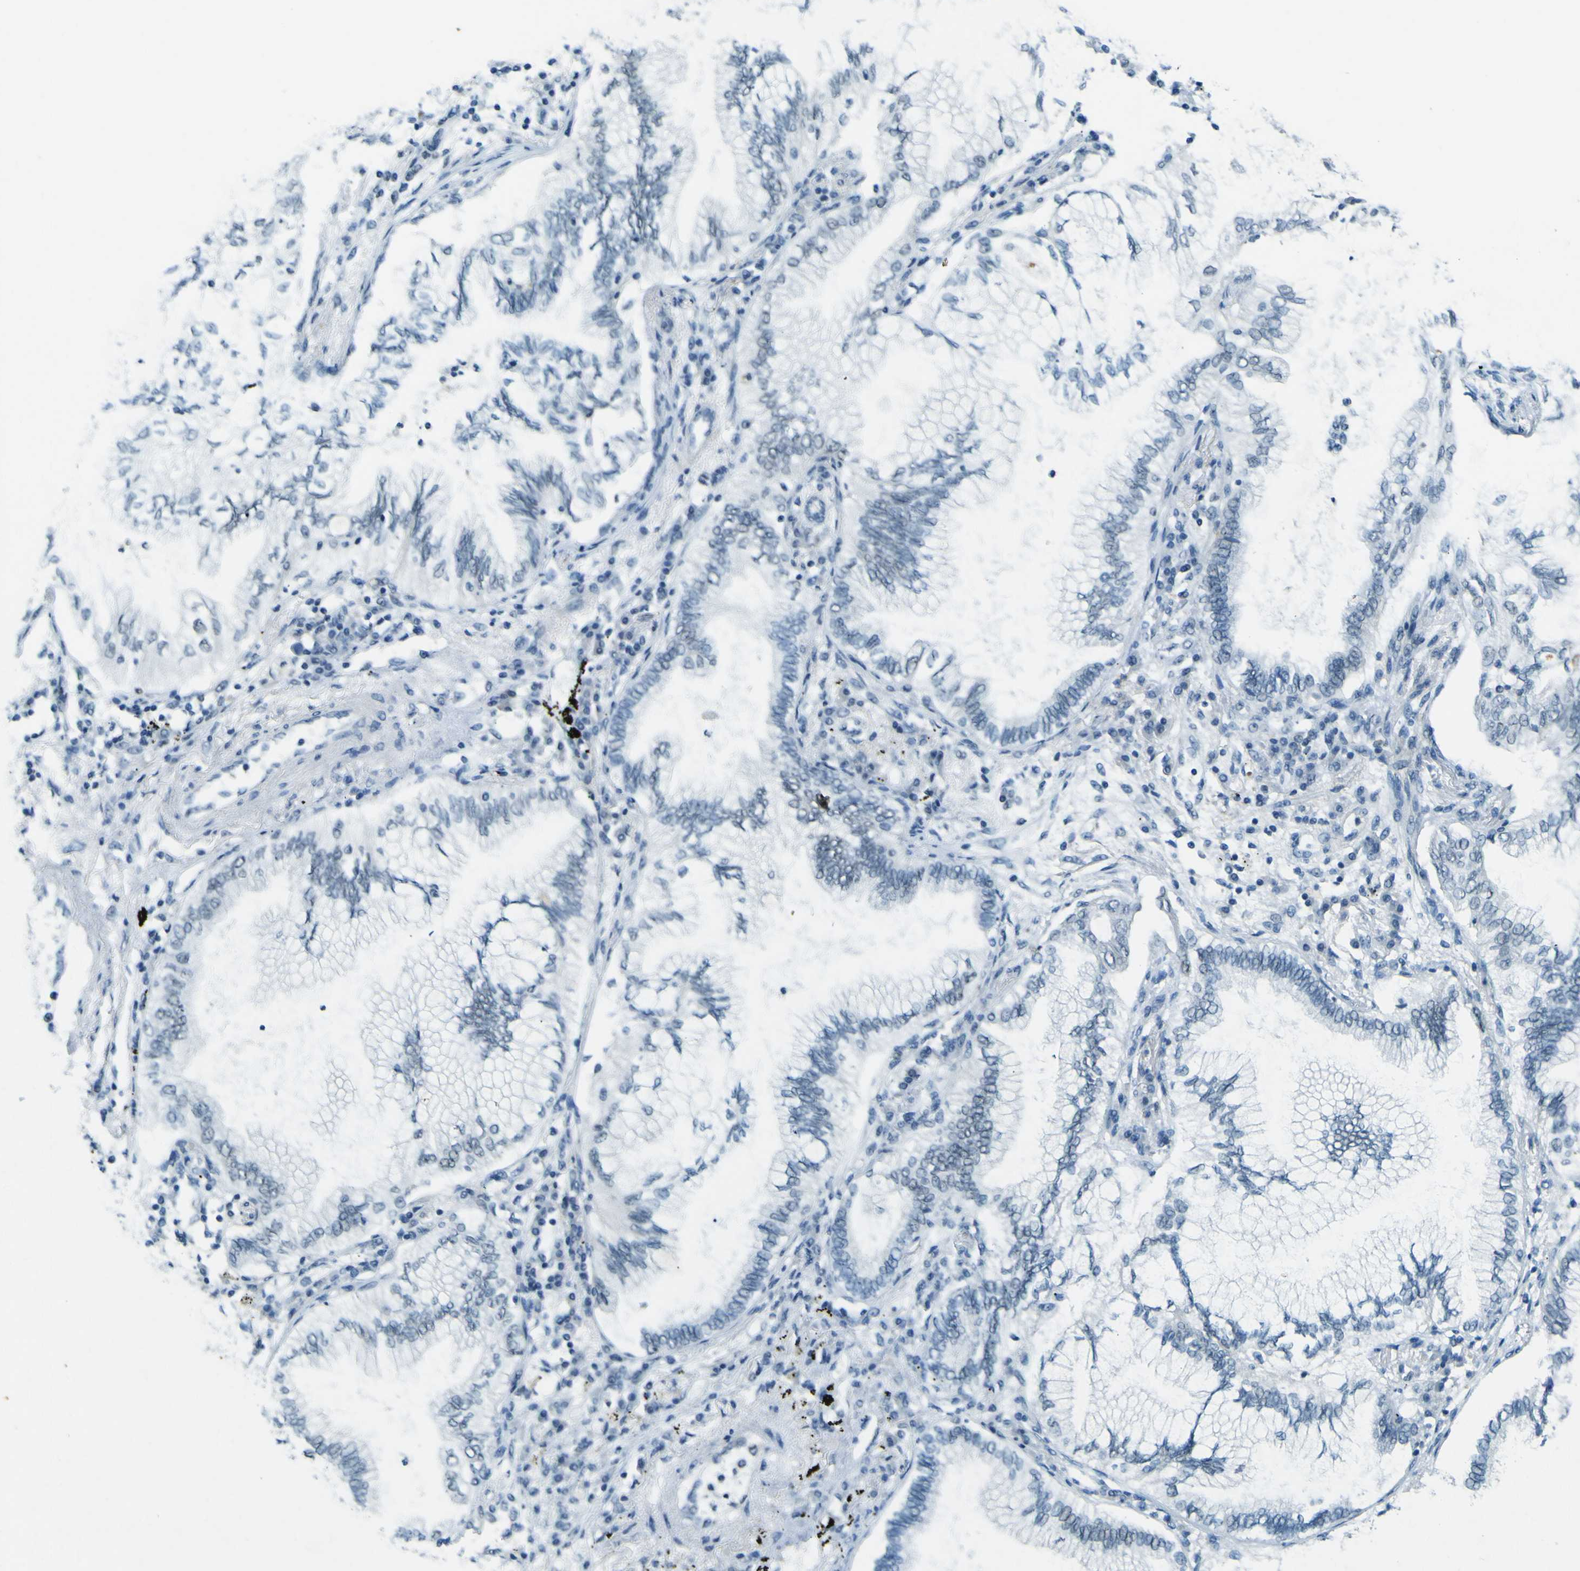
{"staining": {"intensity": "negative", "quantity": "none", "location": "none"}, "tissue": "lung cancer", "cell_type": "Tumor cells", "image_type": "cancer", "snomed": [{"axis": "morphology", "description": "Normal tissue, NOS"}, {"axis": "morphology", "description": "Adenocarcinoma, NOS"}, {"axis": "topography", "description": "Bronchus"}, {"axis": "topography", "description": "Lung"}], "caption": "Lung adenocarcinoma was stained to show a protein in brown. There is no significant expression in tumor cells.", "gene": "CEBPG", "patient": {"sex": "female", "age": 70}}